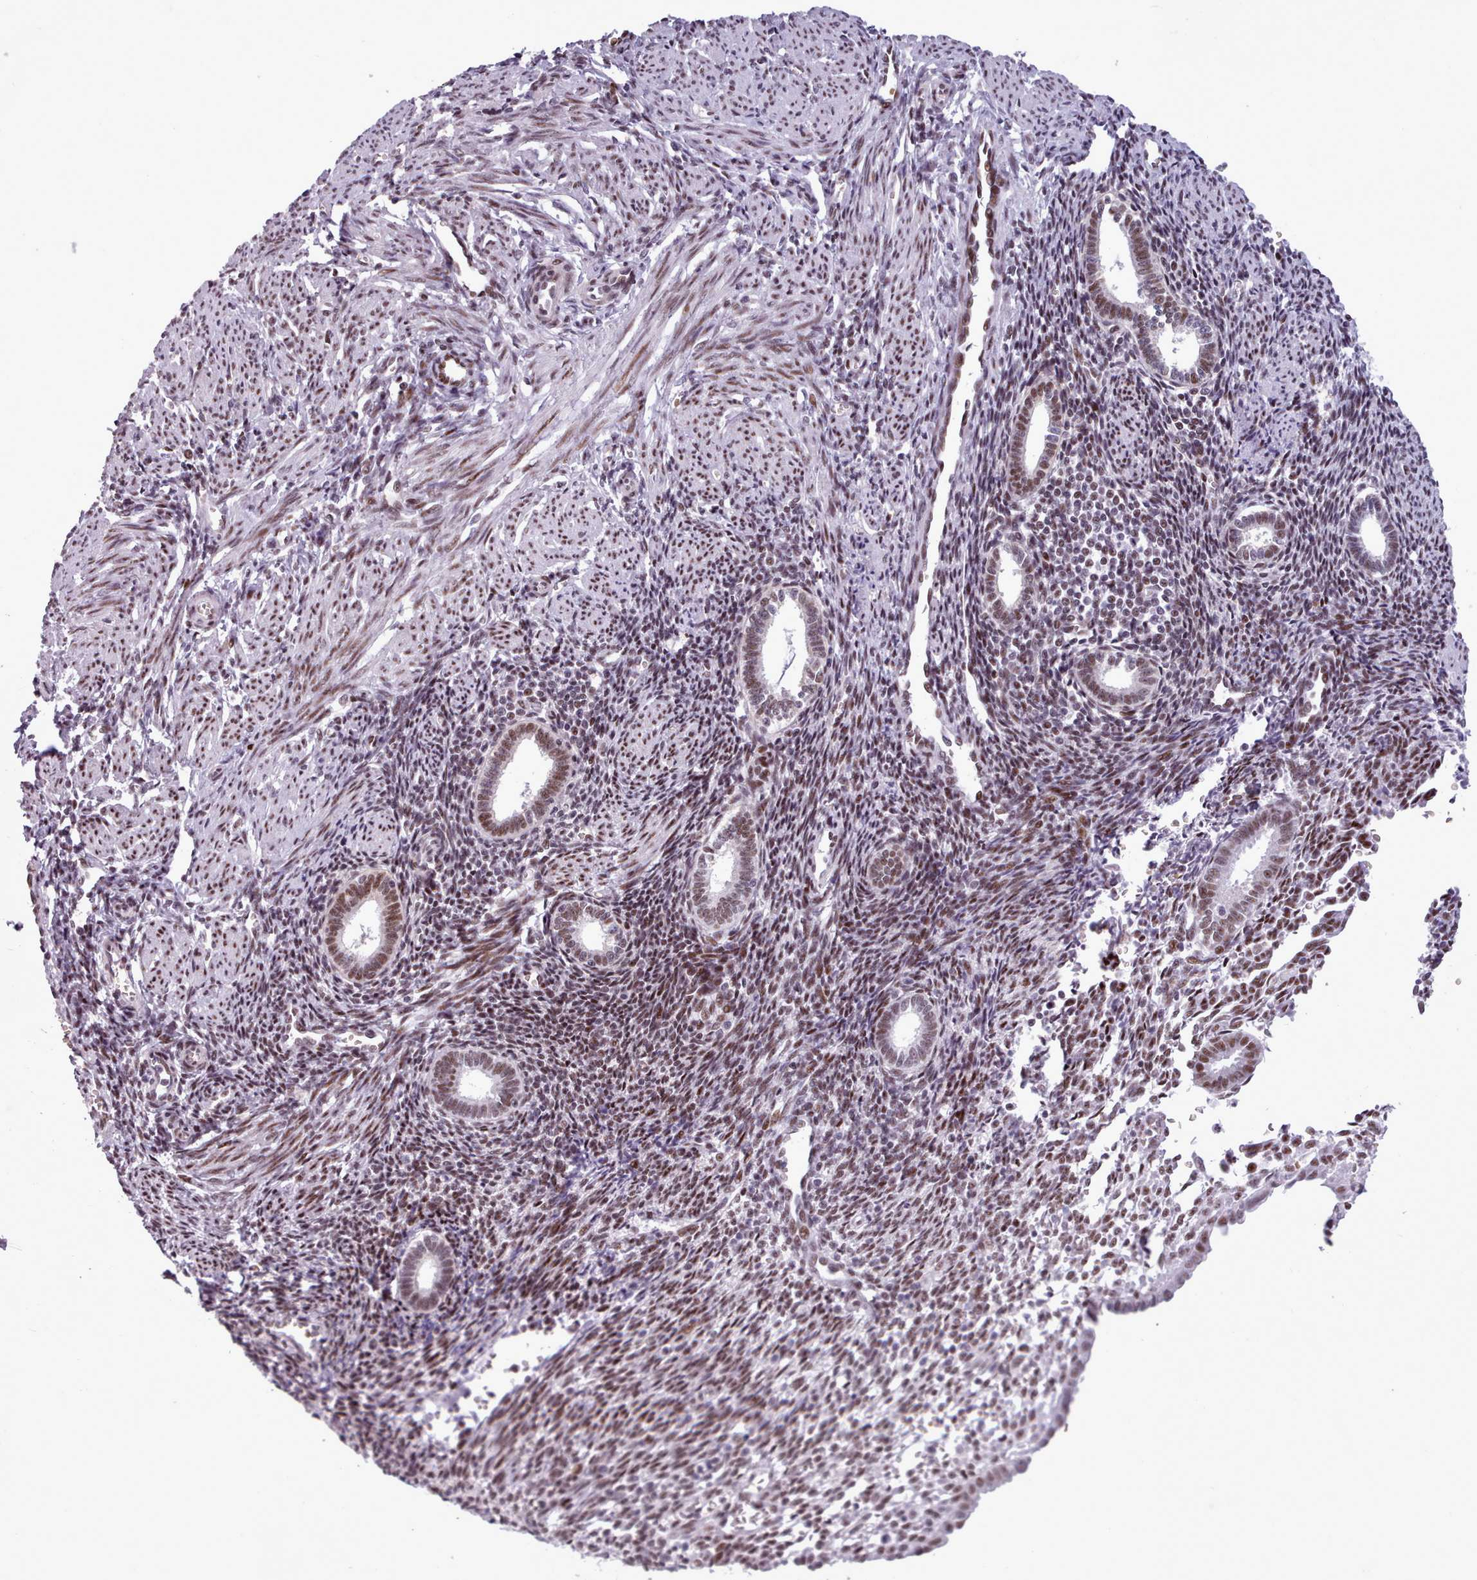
{"staining": {"intensity": "moderate", "quantity": ">75%", "location": "nuclear"}, "tissue": "endometrium", "cell_type": "Cells in endometrial stroma", "image_type": "normal", "snomed": [{"axis": "morphology", "description": "Normal tissue, NOS"}, {"axis": "topography", "description": "Endometrium"}], "caption": "Immunohistochemical staining of unremarkable endometrium shows moderate nuclear protein staining in approximately >75% of cells in endometrial stroma.", "gene": "SRSF4", "patient": {"sex": "female", "age": 32}}